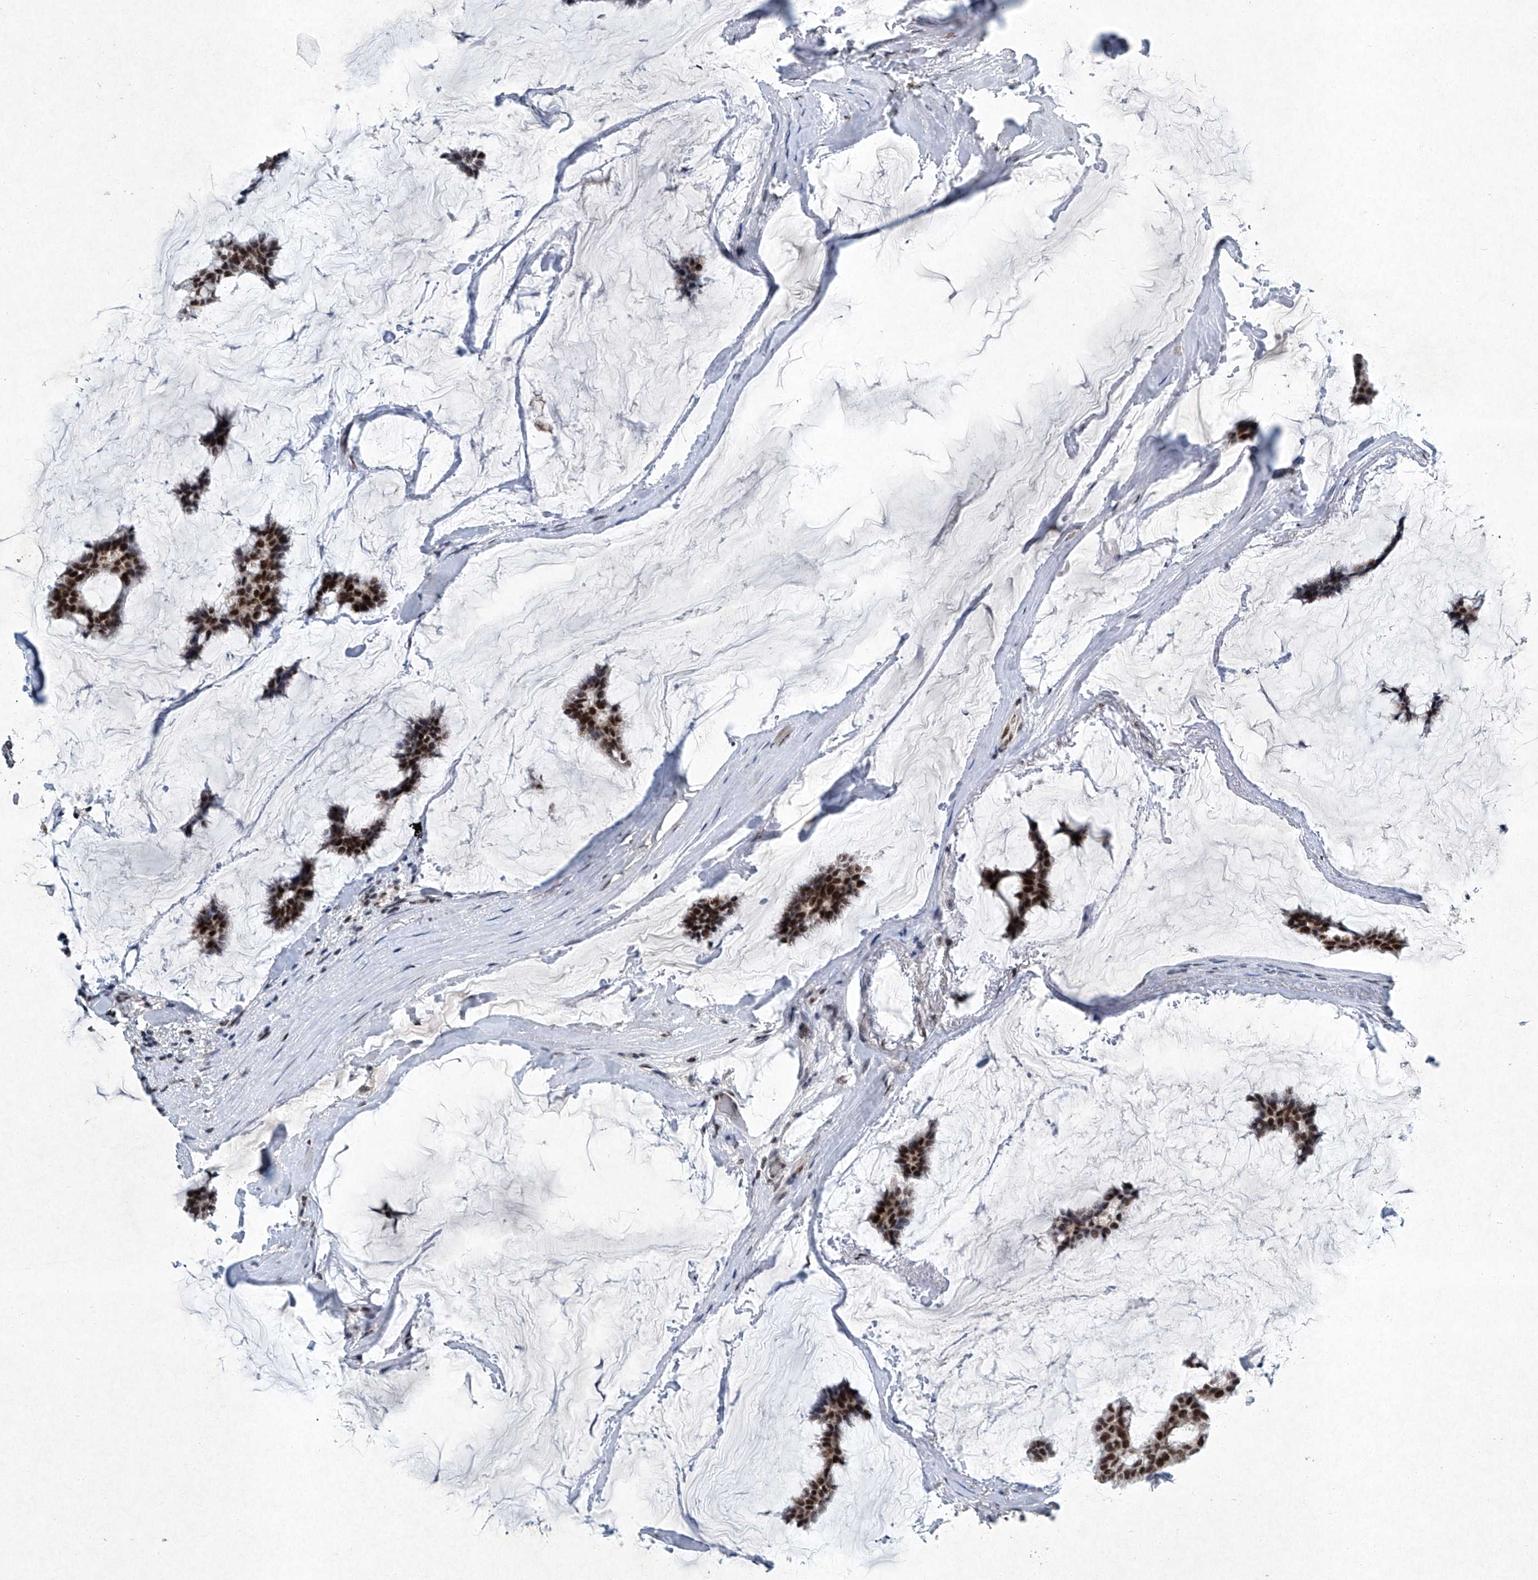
{"staining": {"intensity": "strong", "quantity": ">75%", "location": "nuclear"}, "tissue": "breast cancer", "cell_type": "Tumor cells", "image_type": "cancer", "snomed": [{"axis": "morphology", "description": "Duct carcinoma"}, {"axis": "topography", "description": "Breast"}], "caption": "This is an image of immunohistochemistry (IHC) staining of breast cancer, which shows strong positivity in the nuclear of tumor cells.", "gene": "TFDP1", "patient": {"sex": "female", "age": 93}}